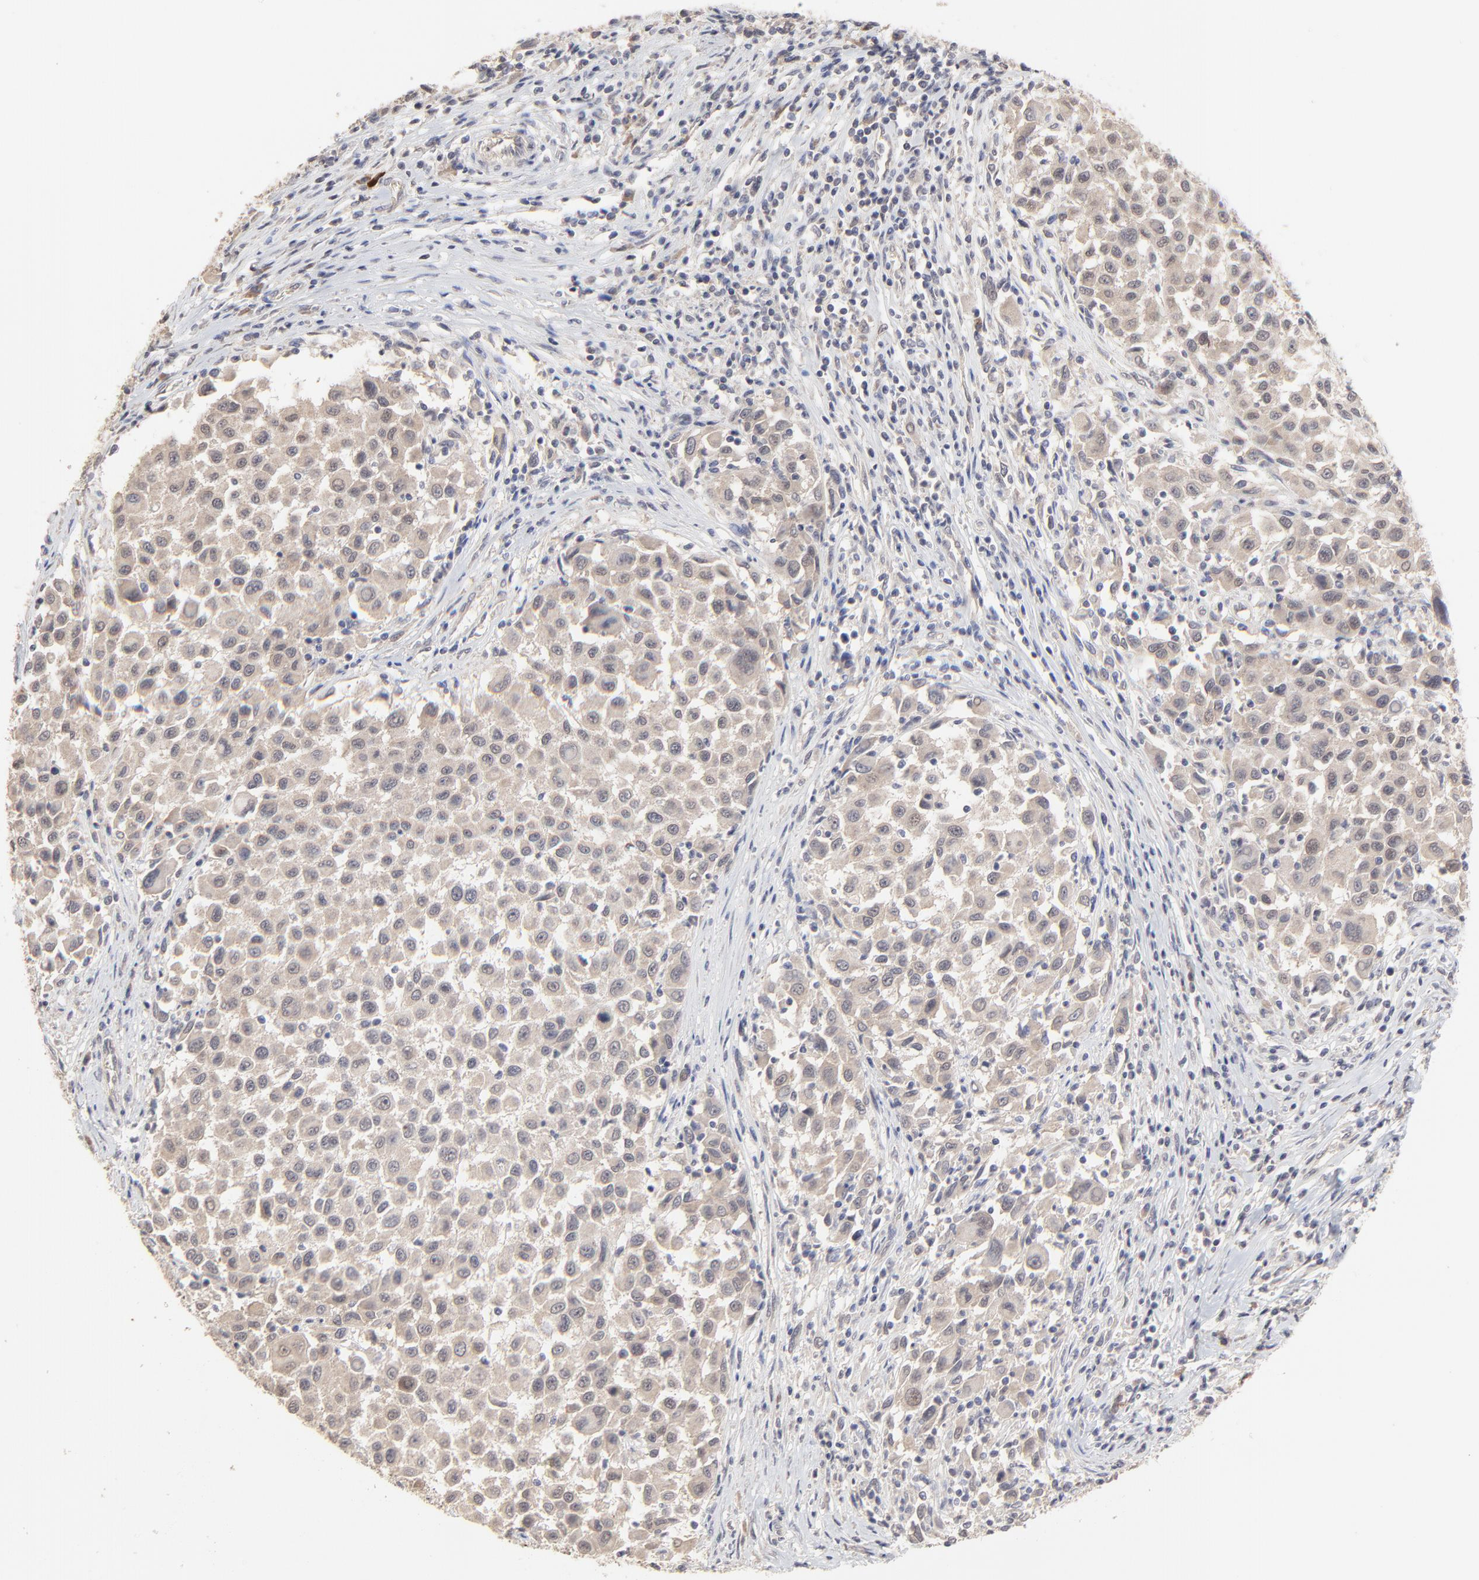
{"staining": {"intensity": "weak", "quantity": ">75%", "location": "cytoplasmic/membranous"}, "tissue": "melanoma", "cell_type": "Tumor cells", "image_type": "cancer", "snomed": [{"axis": "morphology", "description": "Malignant melanoma, Metastatic site"}, {"axis": "topography", "description": "Lymph node"}], "caption": "Immunohistochemistry (IHC) (DAB) staining of melanoma exhibits weak cytoplasmic/membranous protein staining in approximately >75% of tumor cells.", "gene": "FAM199X", "patient": {"sex": "male", "age": 61}}